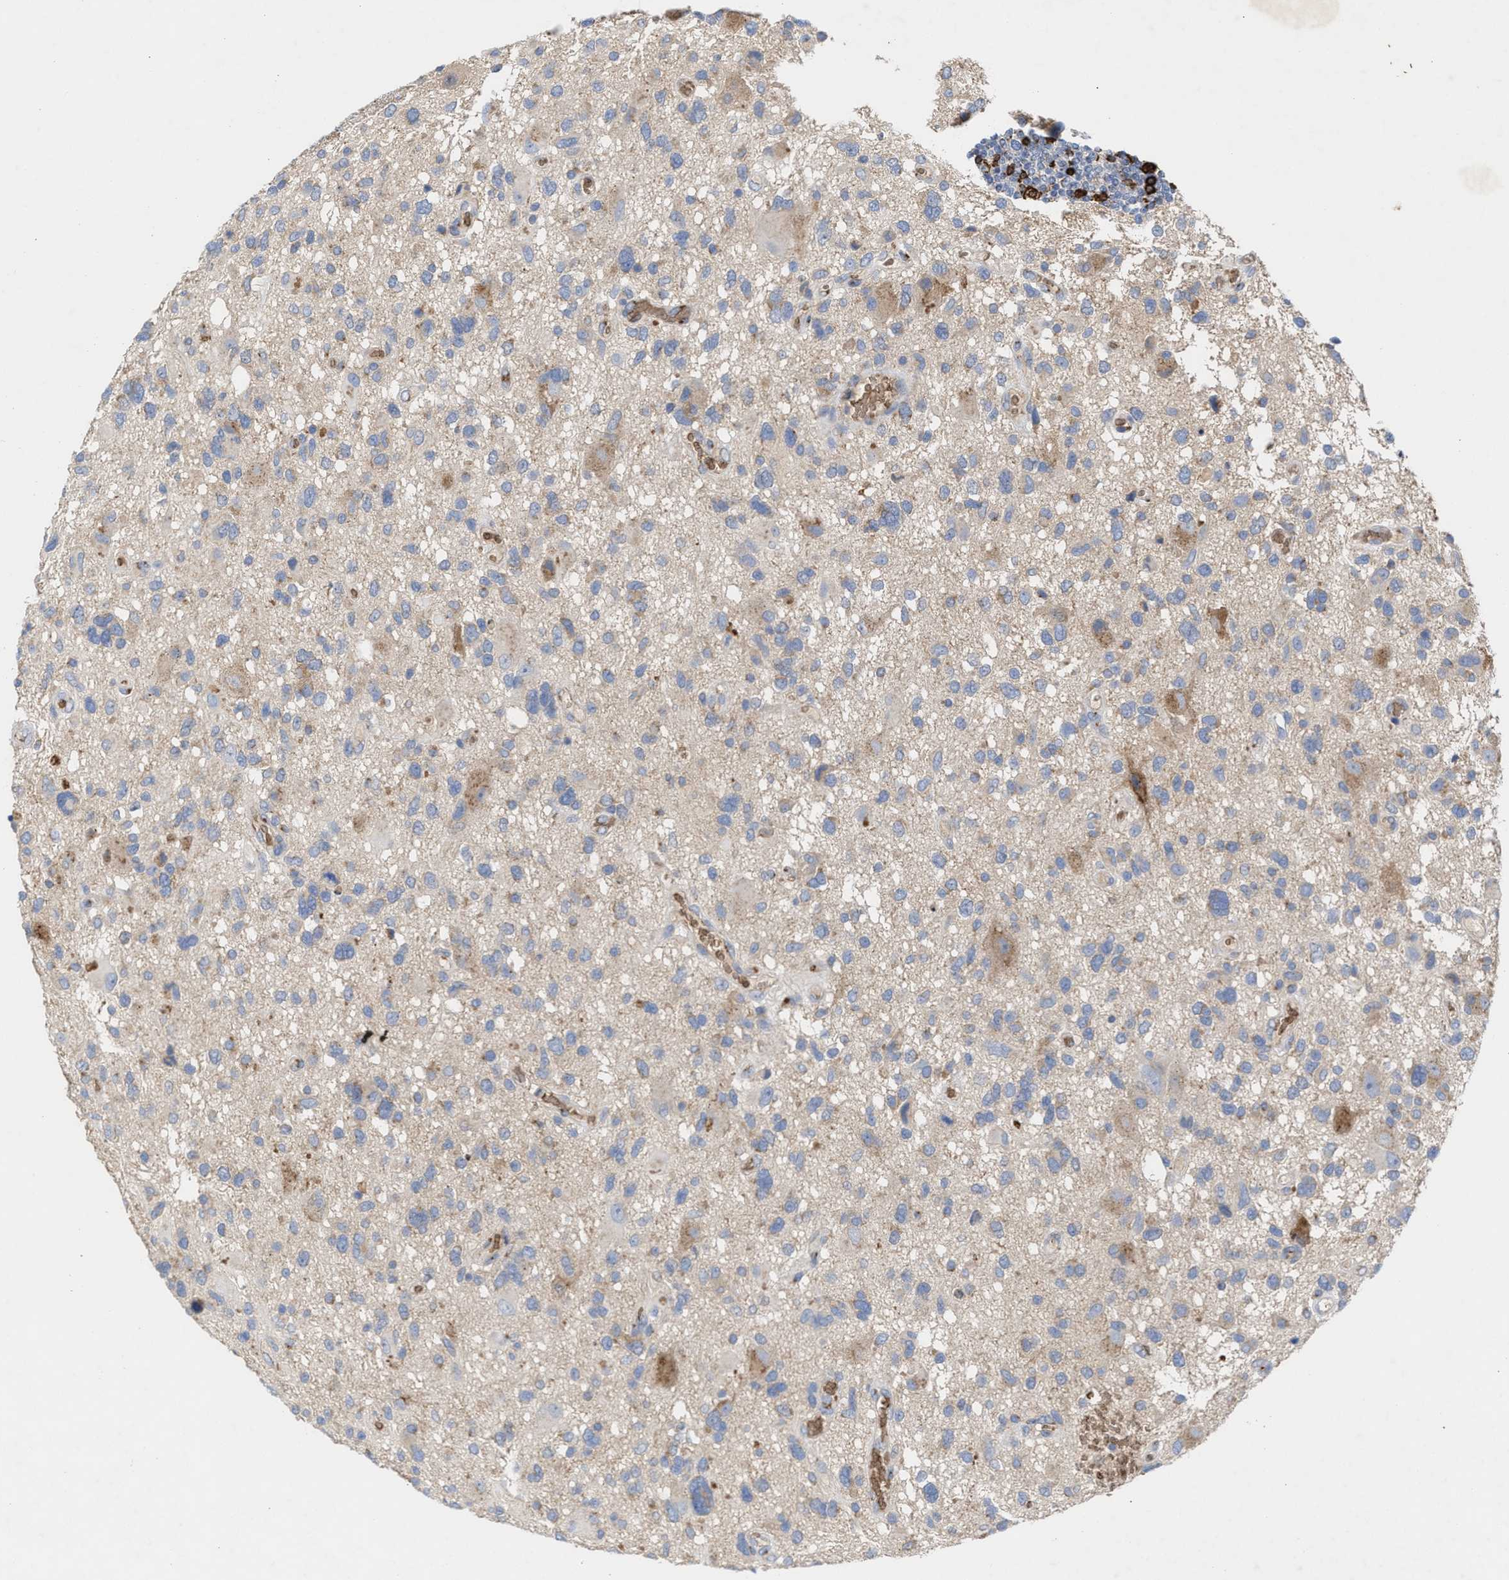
{"staining": {"intensity": "weak", "quantity": "<25%", "location": "cytoplasmic/membranous"}, "tissue": "glioma", "cell_type": "Tumor cells", "image_type": "cancer", "snomed": [{"axis": "morphology", "description": "Glioma, malignant, High grade"}, {"axis": "topography", "description": "Brain"}], "caption": "IHC of human malignant glioma (high-grade) demonstrates no positivity in tumor cells.", "gene": "CCL2", "patient": {"sex": "male", "age": 33}}